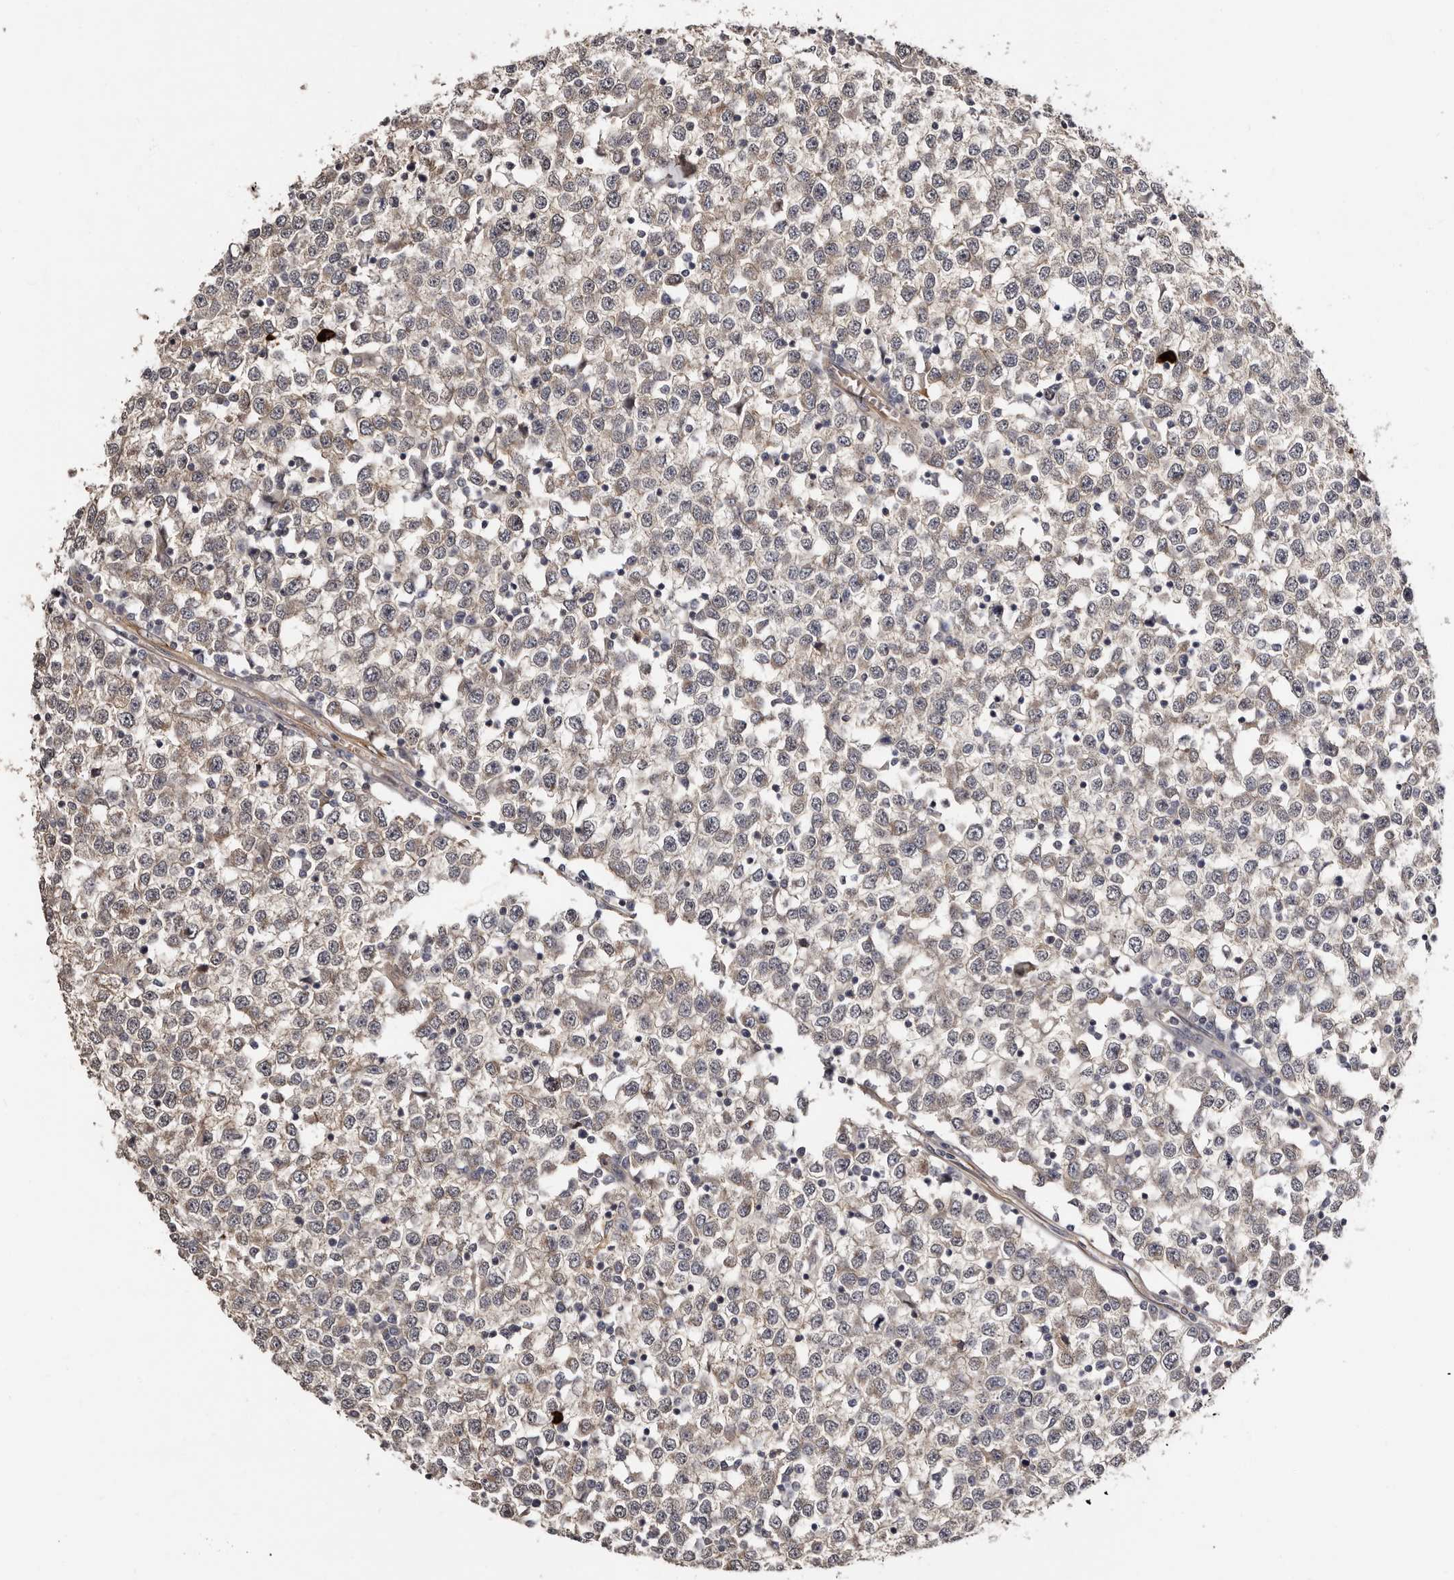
{"staining": {"intensity": "weak", "quantity": ">75%", "location": "cytoplasmic/membranous"}, "tissue": "testis cancer", "cell_type": "Tumor cells", "image_type": "cancer", "snomed": [{"axis": "morphology", "description": "Seminoma, NOS"}, {"axis": "topography", "description": "Testis"}], "caption": "Immunohistochemical staining of human testis seminoma demonstrates low levels of weak cytoplasmic/membranous protein expression in approximately >75% of tumor cells. The staining was performed using DAB to visualize the protein expression in brown, while the nuclei were stained in blue with hematoxylin (Magnification: 20x).", "gene": "TBC1D22B", "patient": {"sex": "male", "age": 65}}